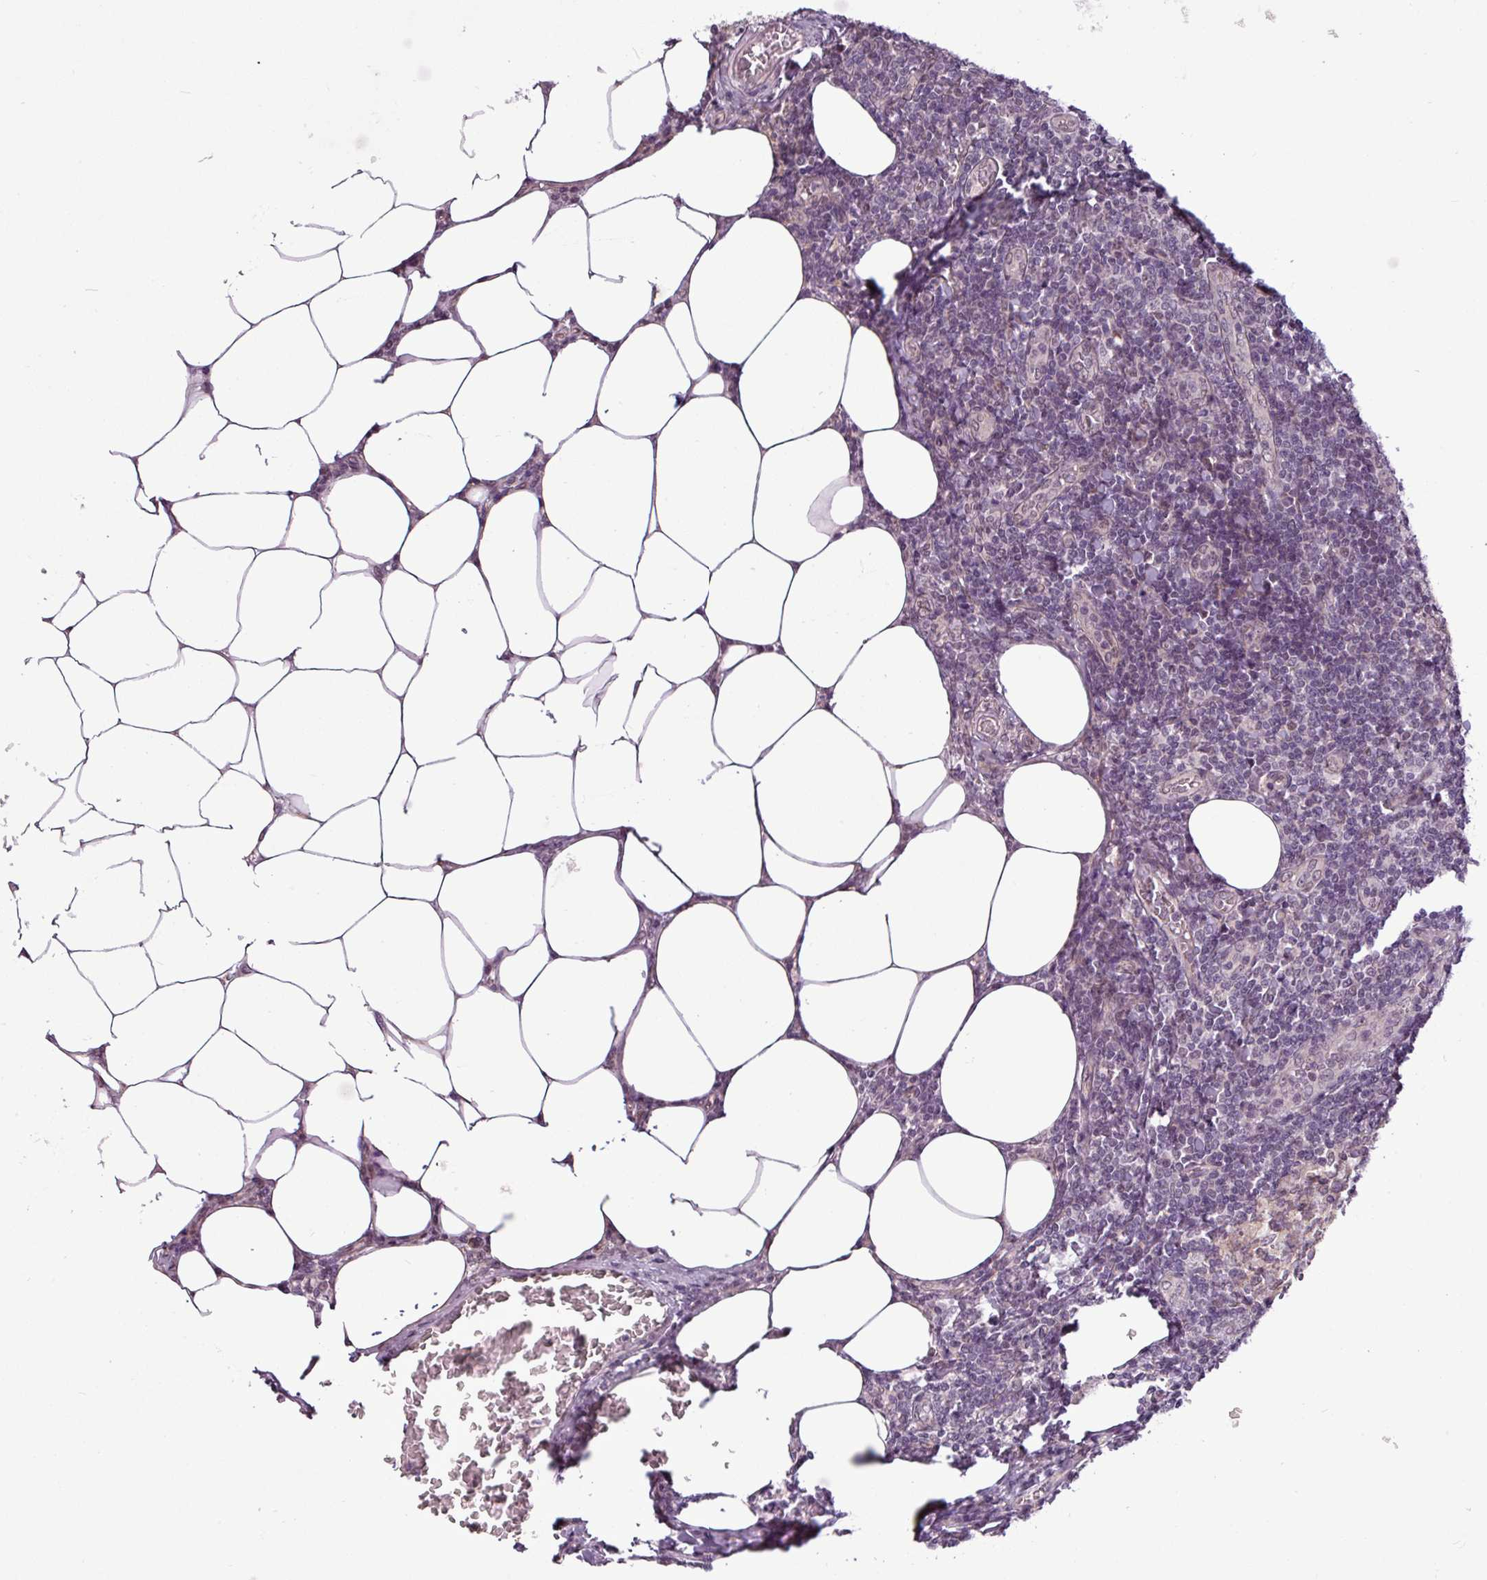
{"staining": {"intensity": "negative", "quantity": "none", "location": "none"}, "tissue": "lymph node", "cell_type": "Germinal center cells", "image_type": "normal", "snomed": [{"axis": "morphology", "description": "Normal tissue, NOS"}, {"axis": "topography", "description": "Lymph node"}], "caption": "This is a micrograph of IHC staining of benign lymph node, which shows no positivity in germinal center cells.", "gene": "GPT2", "patient": {"sex": "female", "age": 59}}